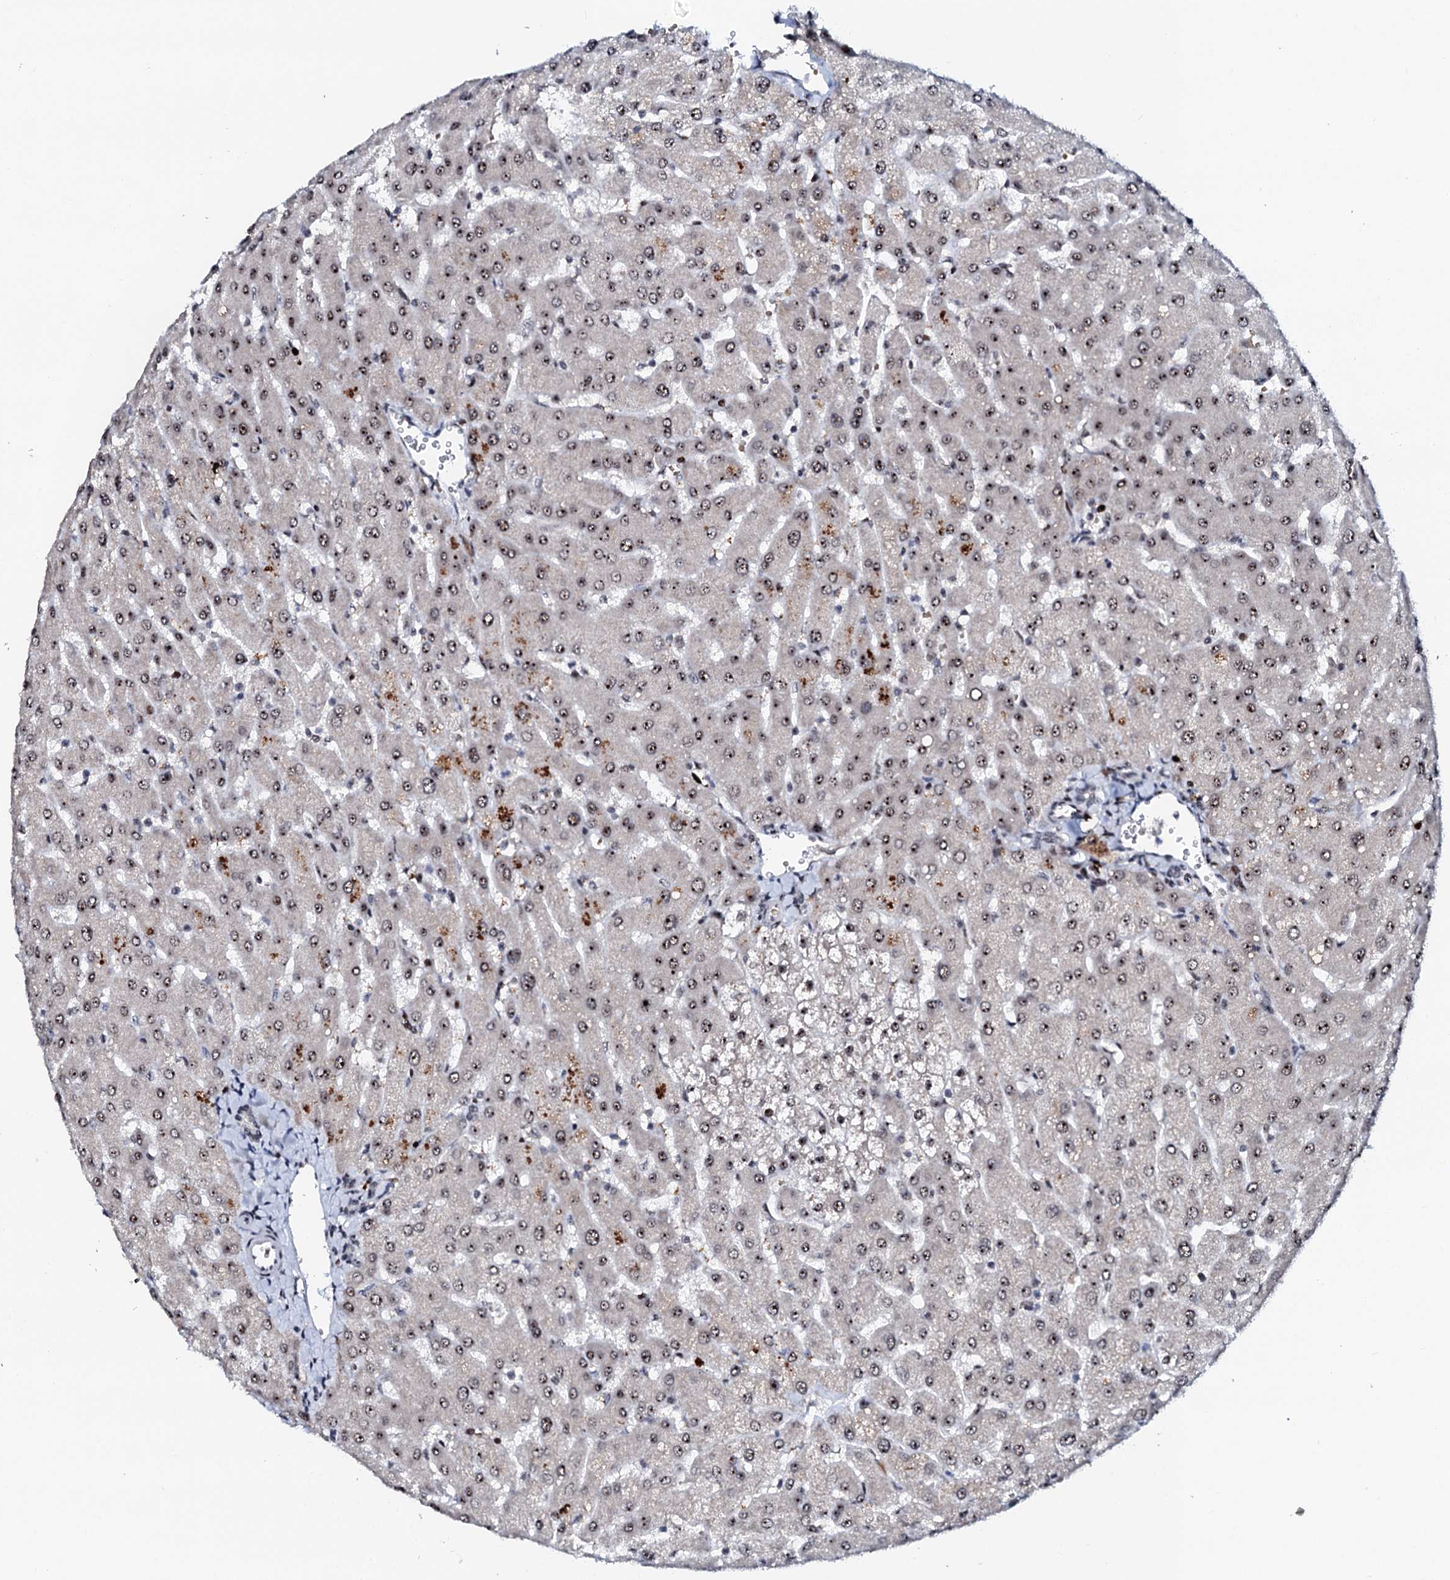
{"staining": {"intensity": "weak", "quantity": ">75%", "location": "nuclear"}, "tissue": "liver", "cell_type": "Cholangiocytes", "image_type": "normal", "snomed": [{"axis": "morphology", "description": "Normal tissue, NOS"}, {"axis": "topography", "description": "Liver"}], "caption": "Cholangiocytes demonstrate weak nuclear staining in approximately >75% of cells in benign liver. The staining is performed using DAB brown chromogen to label protein expression. The nuclei are counter-stained blue using hematoxylin.", "gene": "NEUROG3", "patient": {"sex": "male", "age": 55}}